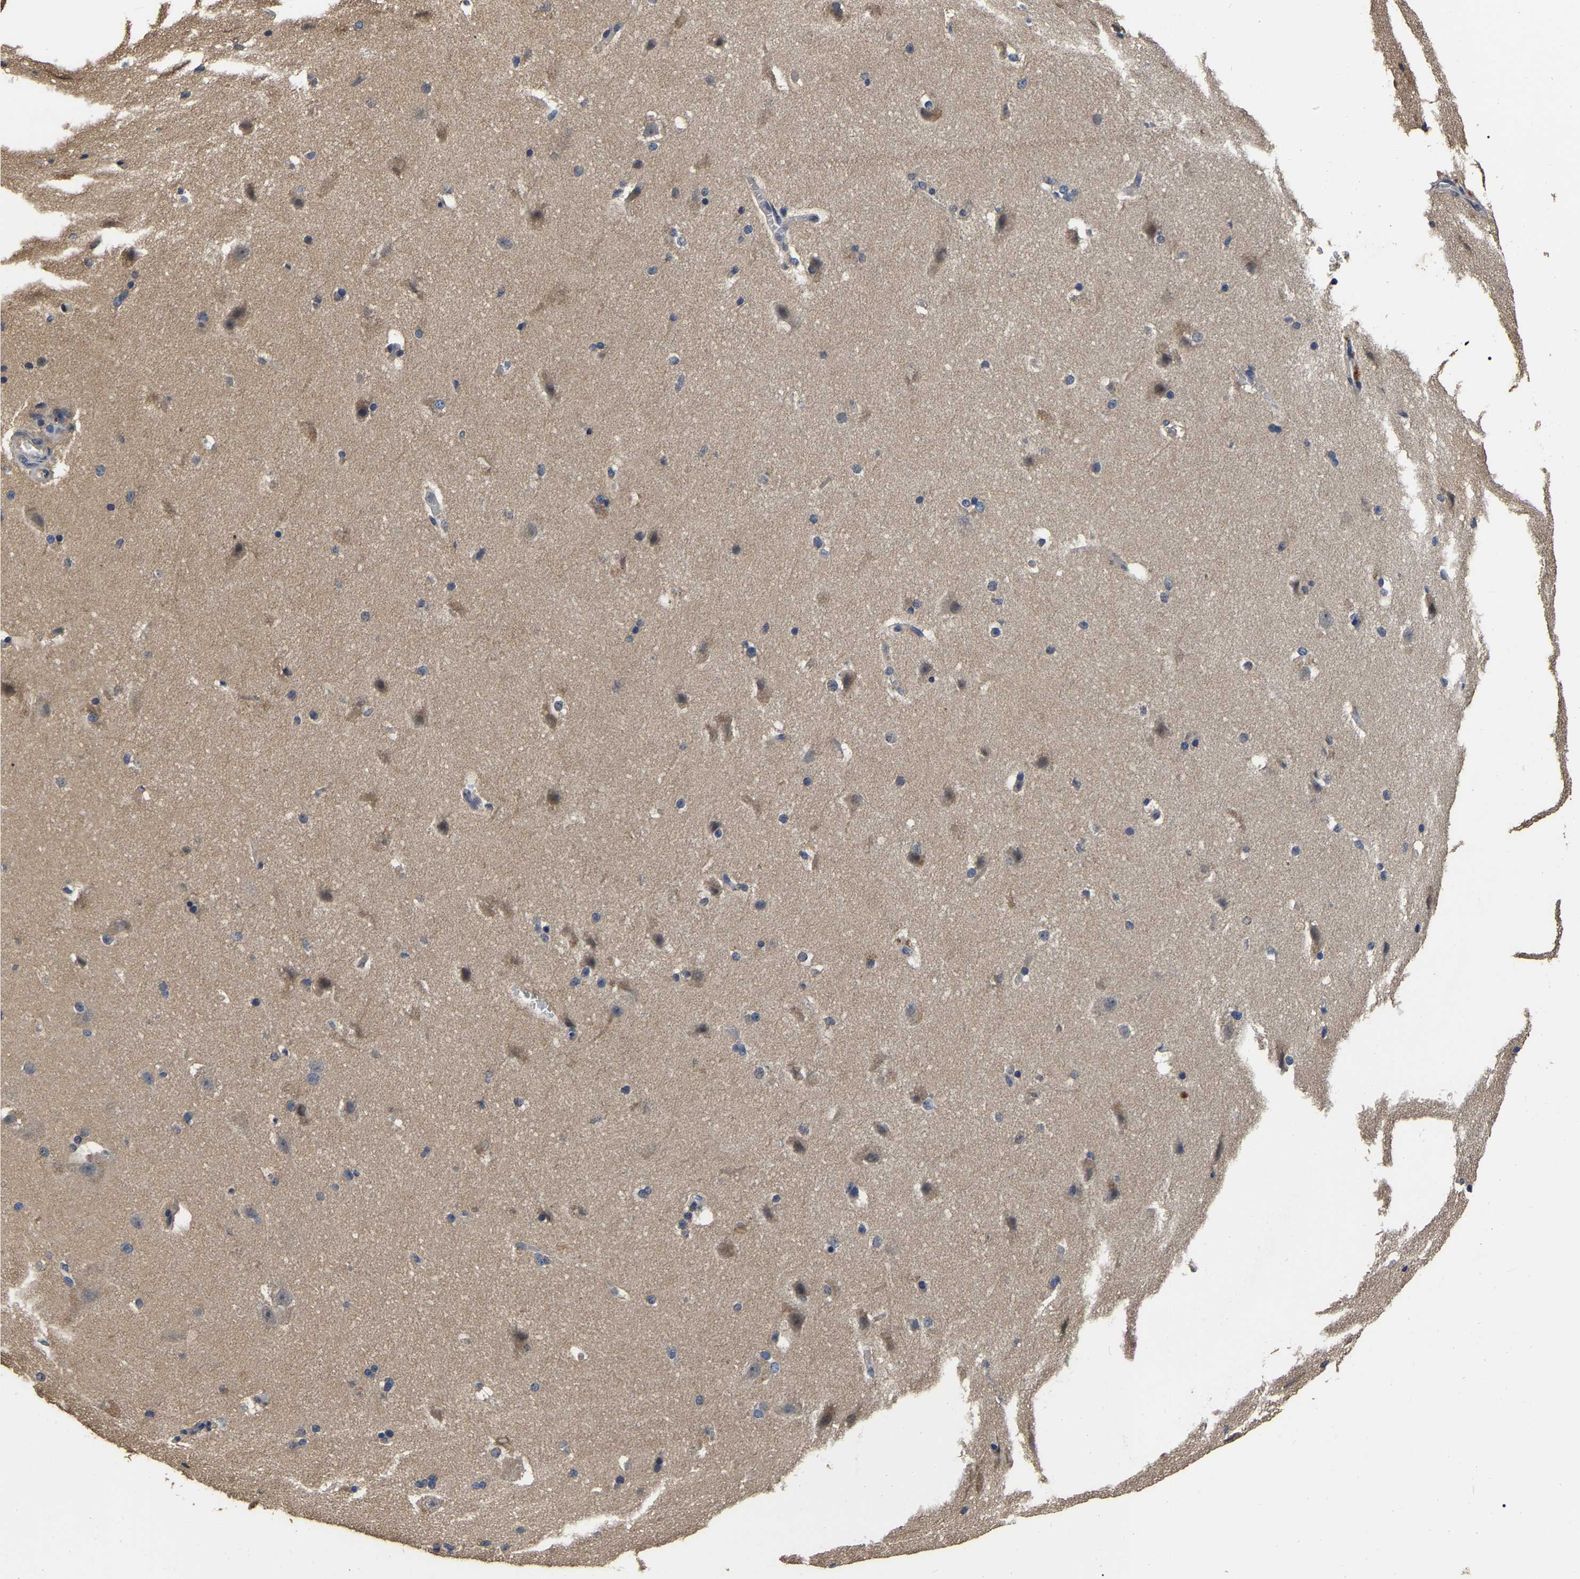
{"staining": {"intensity": "negative", "quantity": "none", "location": "none"}, "tissue": "cerebral cortex", "cell_type": "Endothelial cells", "image_type": "normal", "snomed": [{"axis": "morphology", "description": "Normal tissue, NOS"}, {"axis": "topography", "description": "Cerebral cortex"}, {"axis": "topography", "description": "Hippocampus"}], "caption": "An immunohistochemistry image of unremarkable cerebral cortex is shown. There is no staining in endothelial cells of cerebral cortex. (DAB (3,3'-diaminobenzidine) immunohistochemistry, high magnification).", "gene": "STK32C", "patient": {"sex": "female", "age": 19}}